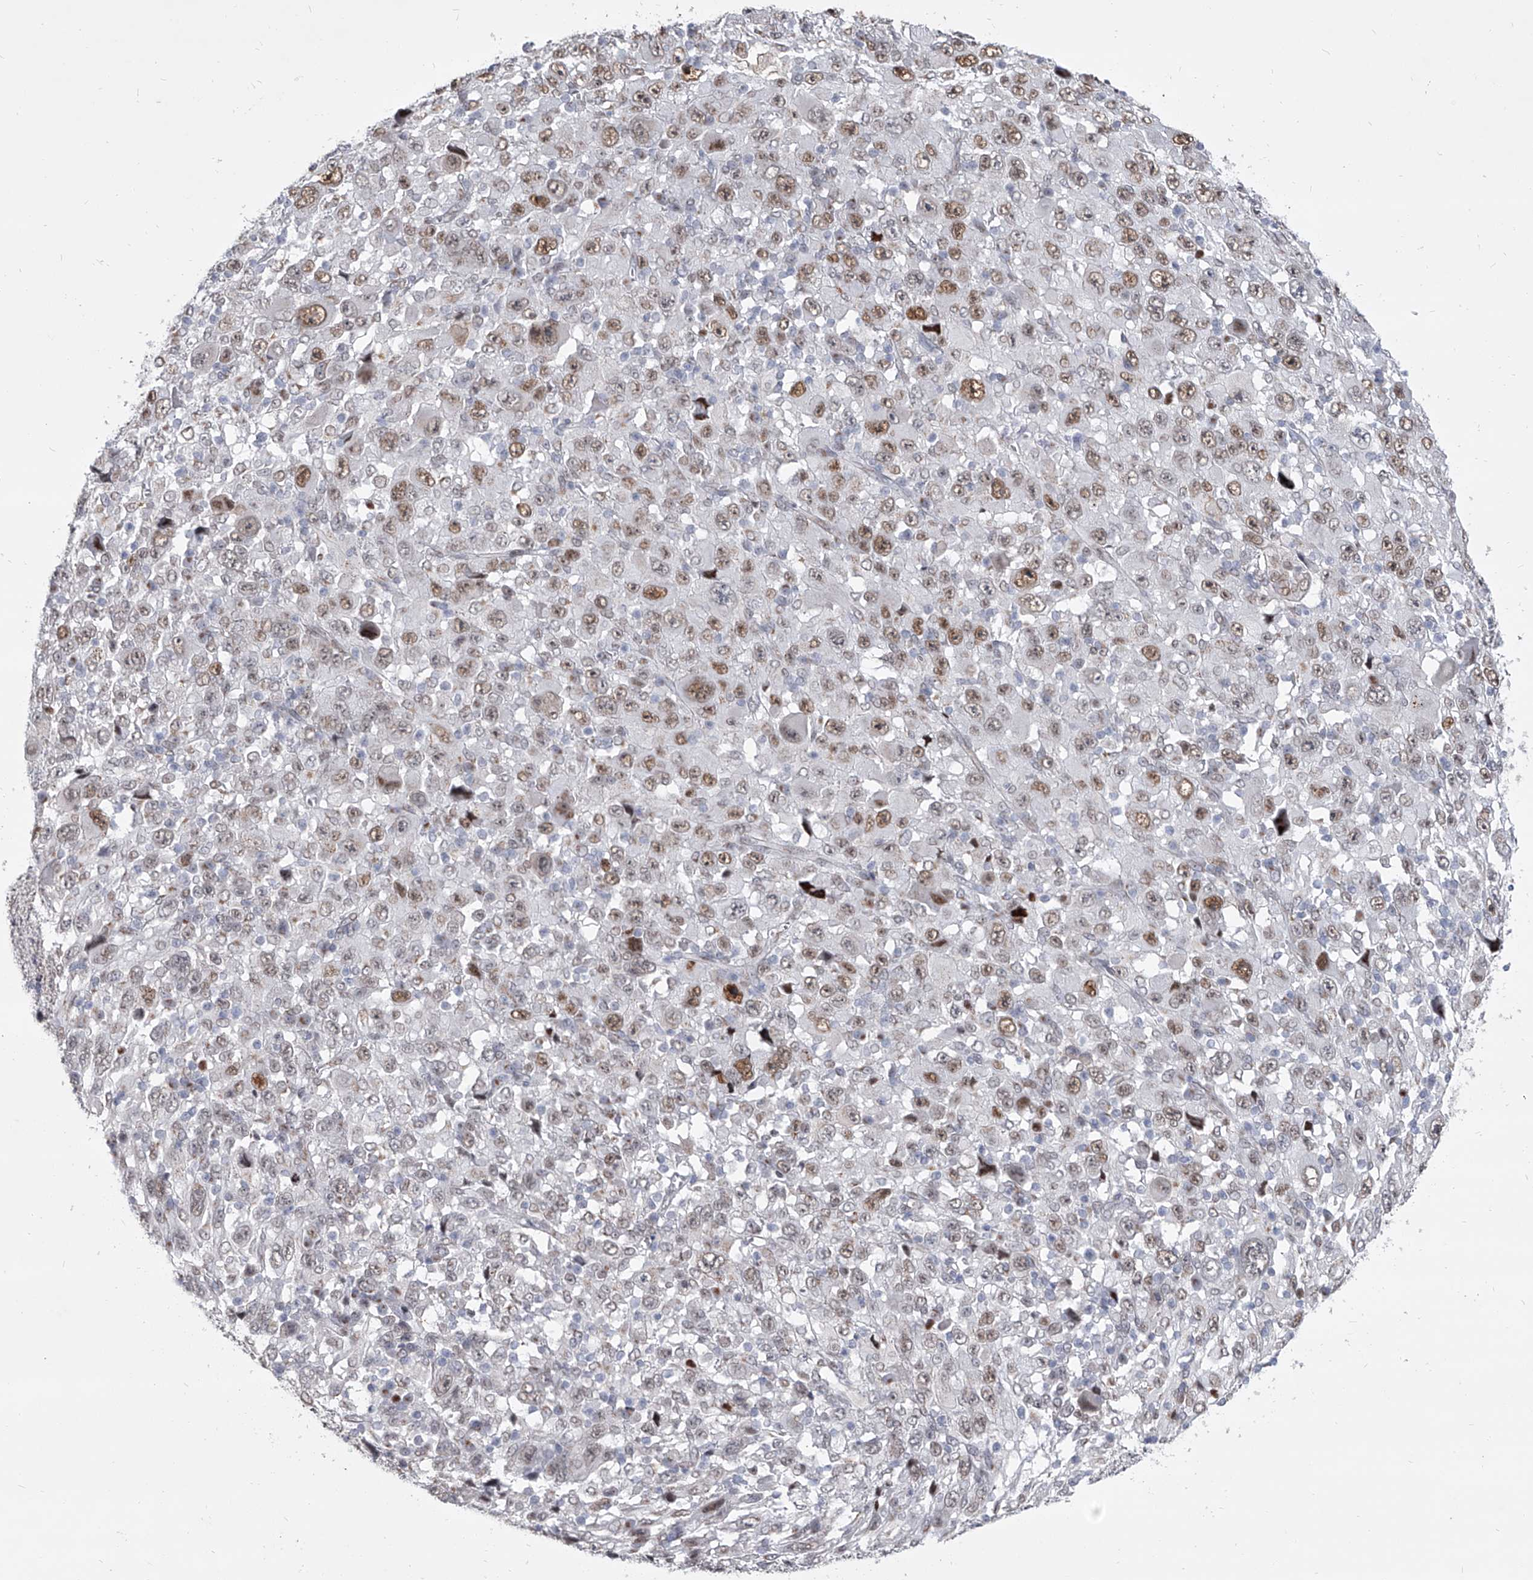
{"staining": {"intensity": "moderate", "quantity": "25%-75%", "location": "nuclear"}, "tissue": "melanoma", "cell_type": "Tumor cells", "image_type": "cancer", "snomed": [{"axis": "morphology", "description": "Malignant melanoma, Metastatic site"}, {"axis": "topography", "description": "Skin"}], "caption": "DAB immunohistochemical staining of melanoma exhibits moderate nuclear protein expression in approximately 25%-75% of tumor cells.", "gene": "EVA1C", "patient": {"sex": "female", "age": 56}}